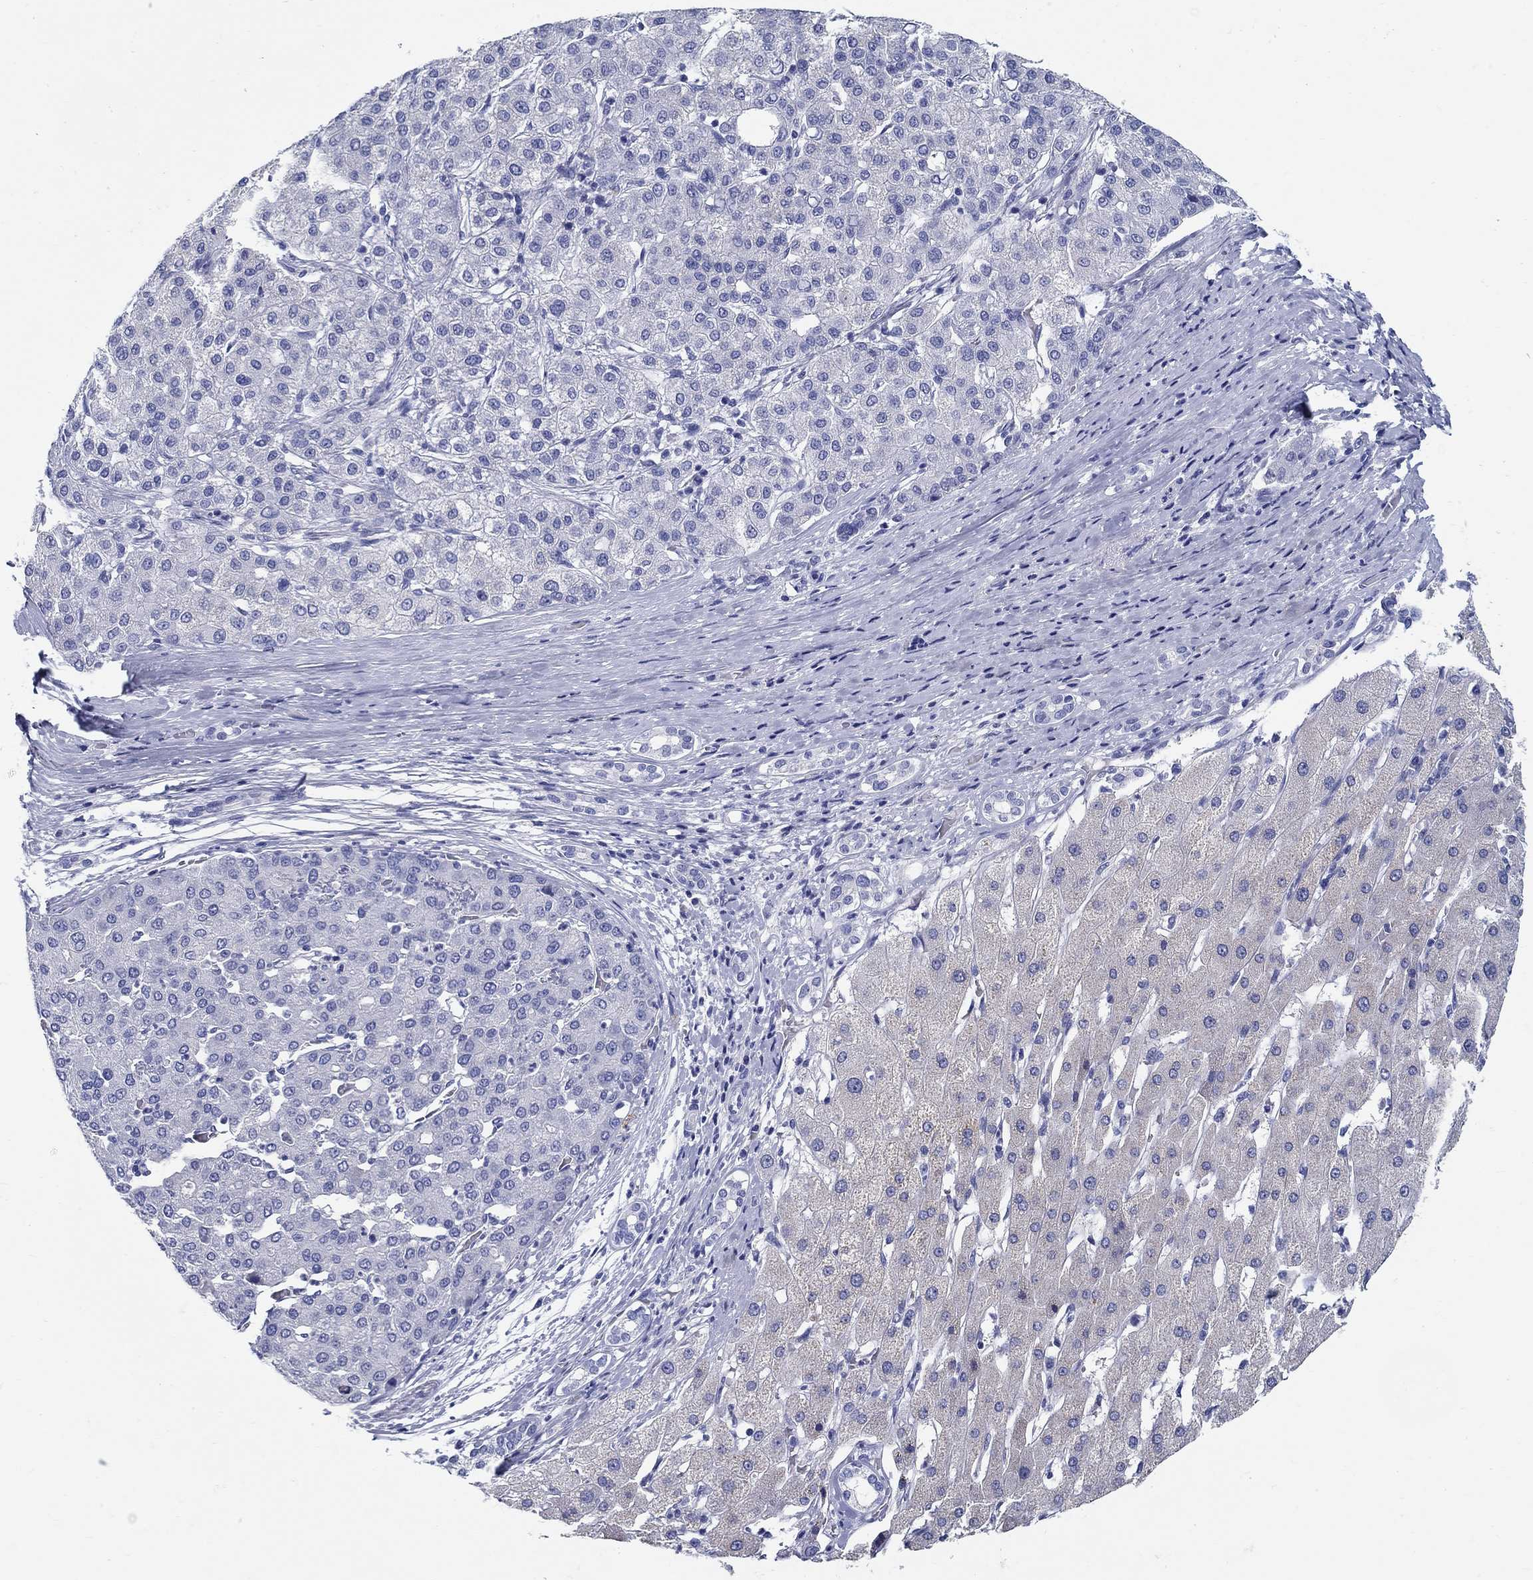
{"staining": {"intensity": "negative", "quantity": "none", "location": "none"}, "tissue": "liver cancer", "cell_type": "Tumor cells", "image_type": "cancer", "snomed": [{"axis": "morphology", "description": "Carcinoma, Hepatocellular, NOS"}, {"axis": "topography", "description": "Liver"}], "caption": "This is an immunohistochemistry (IHC) photomicrograph of liver hepatocellular carcinoma. There is no staining in tumor cells.", "gene": "CRYGD", "patient": {"sex": "male", "age": 65}}